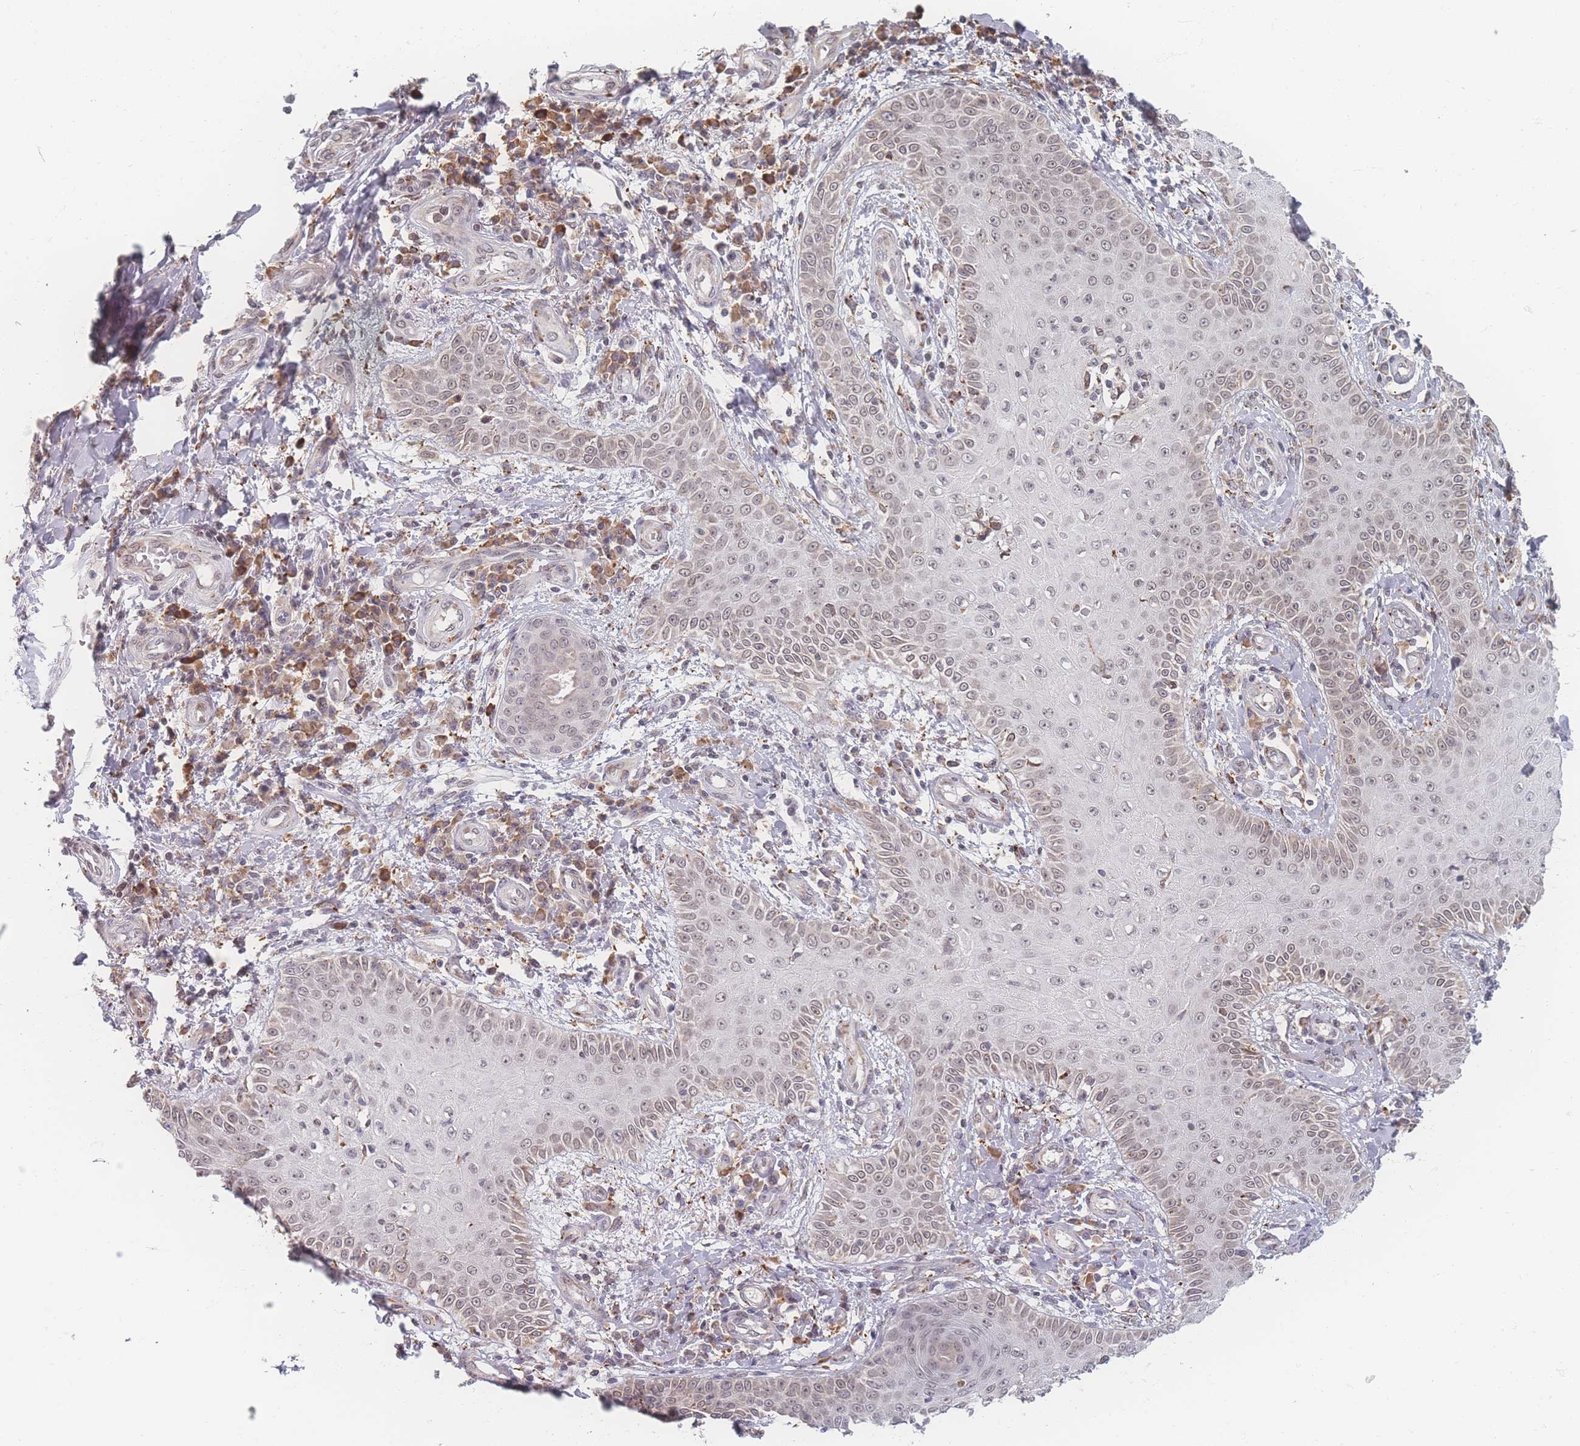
{"staining": {"intensity": "weak", "quantity": "<25%", "location": "cytoplasmic/membranous"}, "tissue": "skin cancer", "cell_type": "Tumor cells", "image_type": "cancer", "snomed": [{"axis": "morphology", "description": "Squamous cell carcinoma, NOS"}, {"axis": "topography", "description": "Skin"}], "caption": "The photomicrograph reveals no staining of tumor cells in skin squamous cell carcinoma.", "gene": "ZC3H13", "patient": {"sex": "male", "age": 70}}